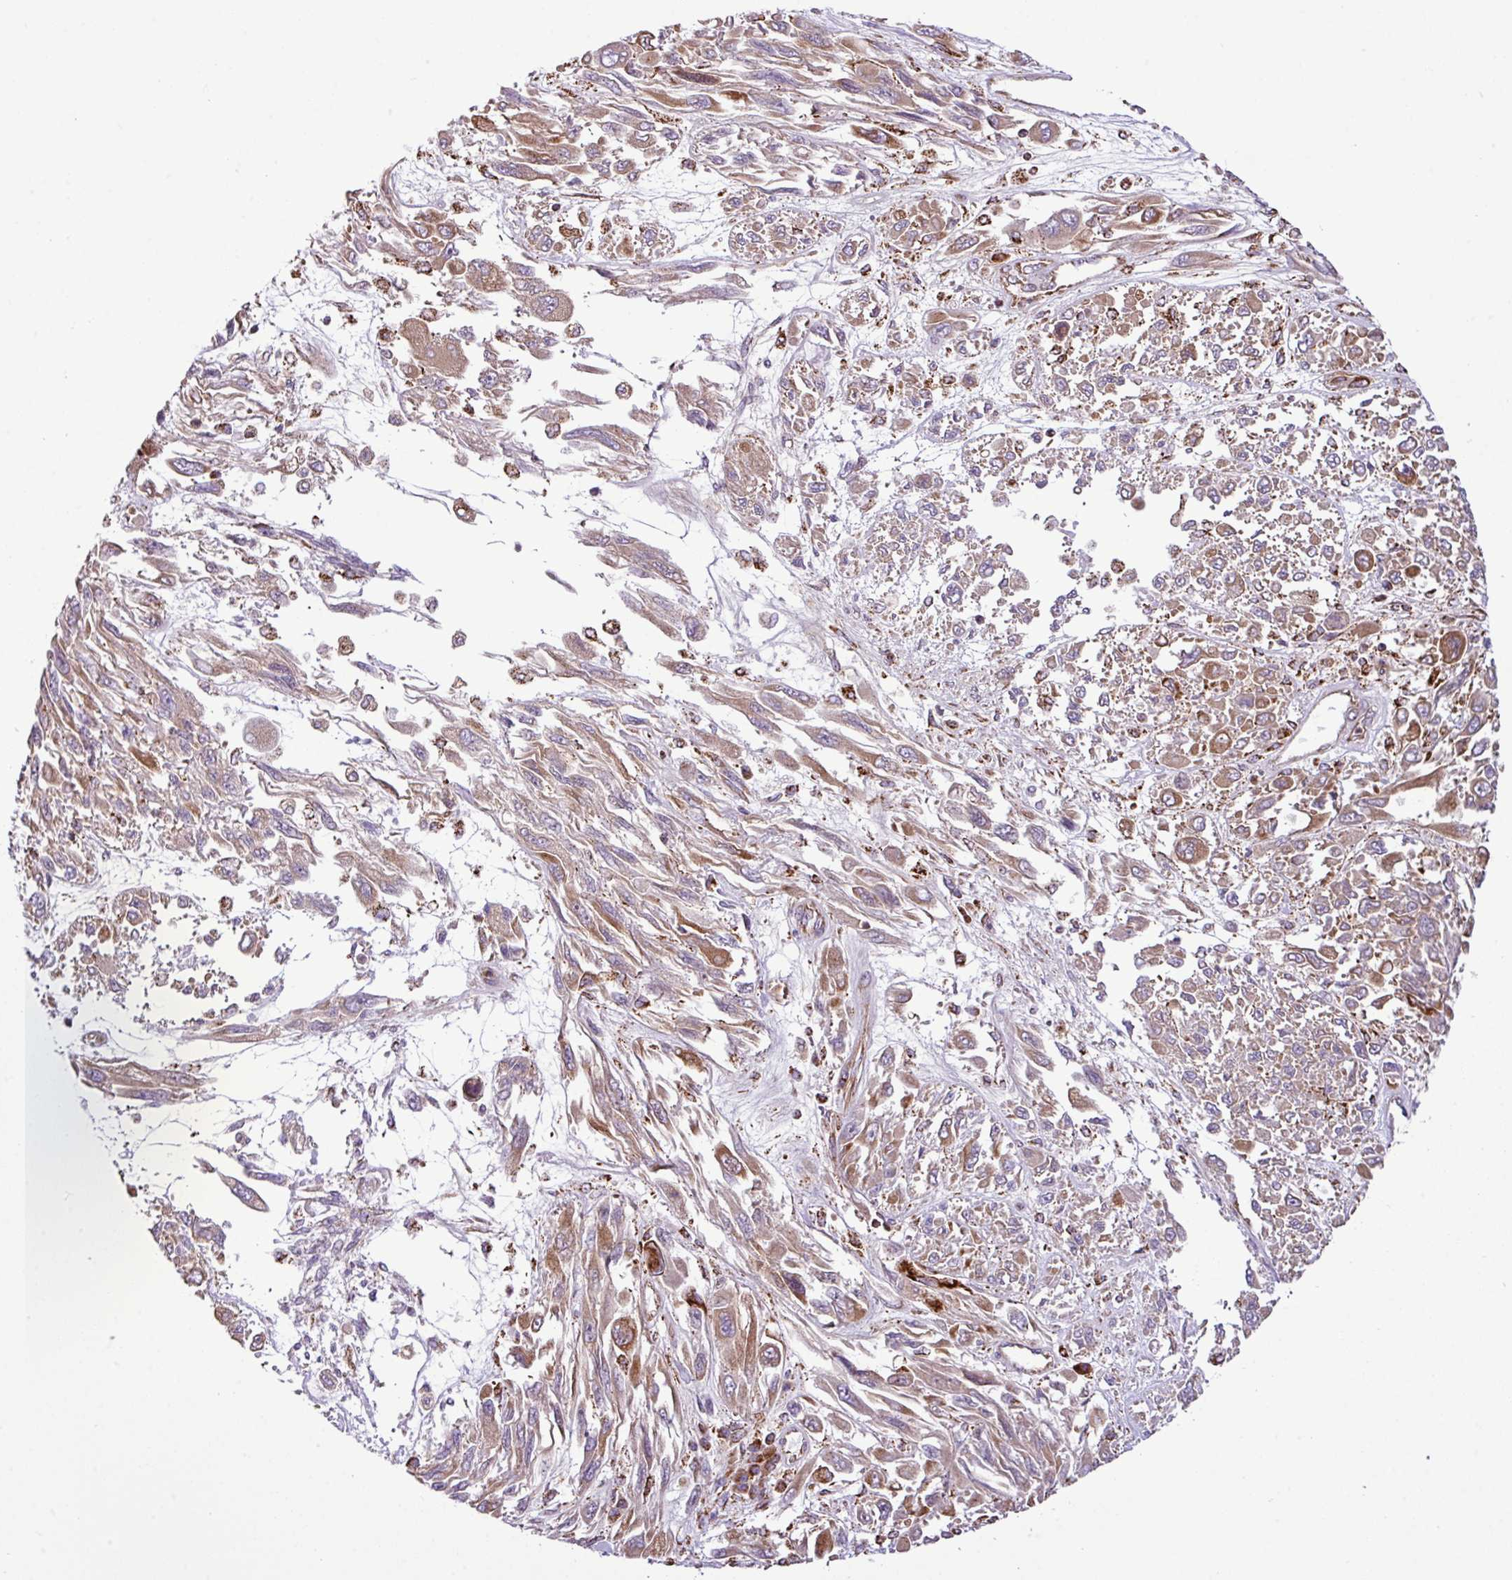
{"staining": {"intensity": "moderate", "quantity": "25%-75%", "location": "cytoplasmic/membranous"}, "tissue": "melanoma", "cell_type": "Tumor cells", "image_type": "cancer", "snomed": [{"axis": "morphology", "description": "Malignant melanoma, NOS"}, {"axis": "topography", "description": "Skin"}], "caption": "Immunohistochemistry micrograph of neoplastic tissue: malignant melanoma stained using immunohistochemistry shows medium levels of moderate protein expression localized specifically in the cytoplasmic/membranous of tumor cells, appearing as a cytoplasmic/membranous brown color.", "gene": "ZNF569", "patient": {"sex": "female", "age": 91}}